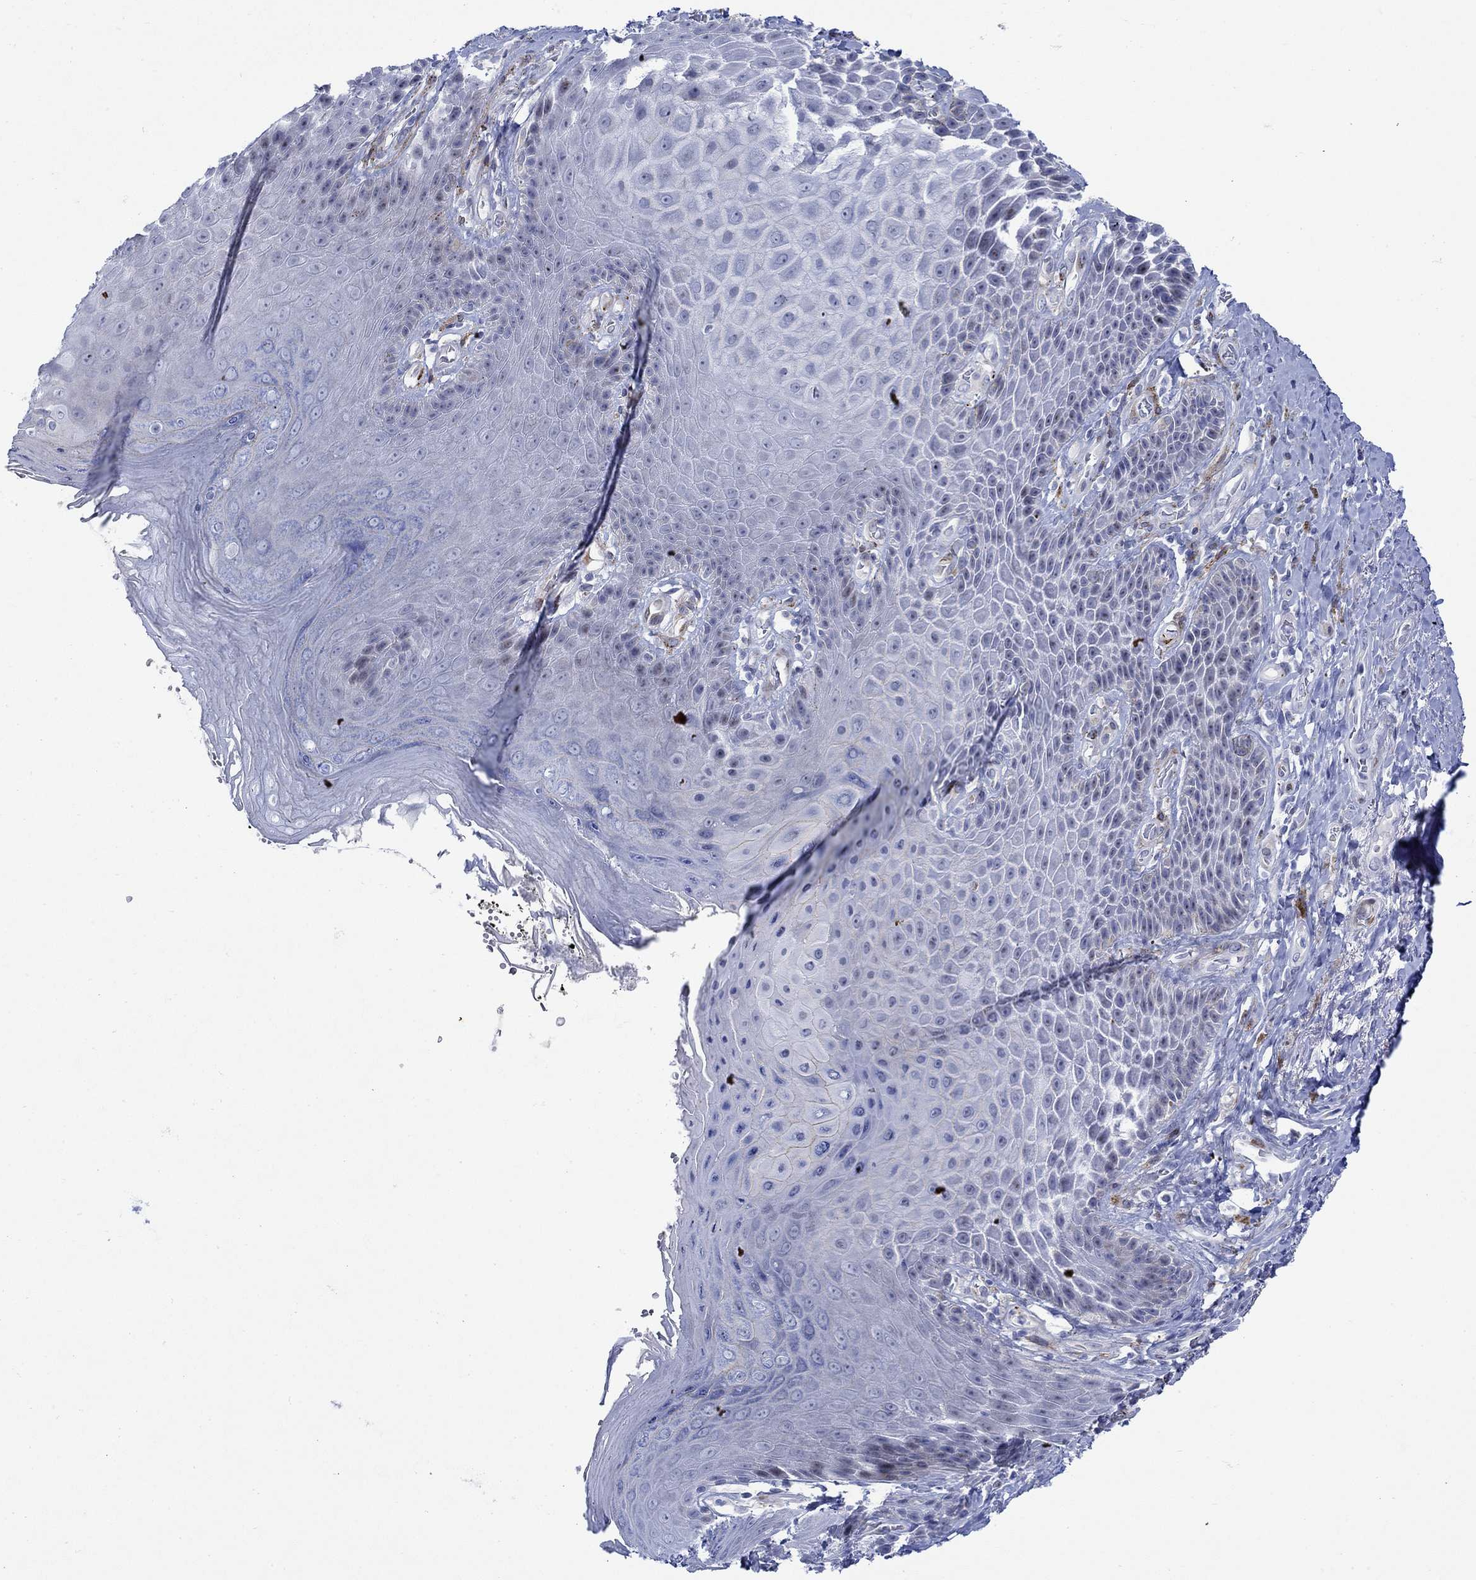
{"staining": {"intensity": "negative", "quantity": "none", "location": "none"}, "tissue": "skin", "cell_type": "Epidermal cells", "image_type": "normal", "snomed": [{"axis": "morphology", "description": "Normal tissue, NOS"}, {"axis": "topography", "description": "Skeletal muscle"}, {"axis": "topography", "description": "Anal"}, {"axis": "topography", "description": "Peripheral nerve tissue"}], "caption": "Epidermal cells show no significant protein staining in normal skin. Brightfield microscopy of immunohistochemistry (IHC) stained with DAB (3,3'-diaminobenzidine) (brown) and hematoxylin (blue), captured at high magnification.", "gene": "KSR2", "patient": {"sex": "male", "age": 53}}